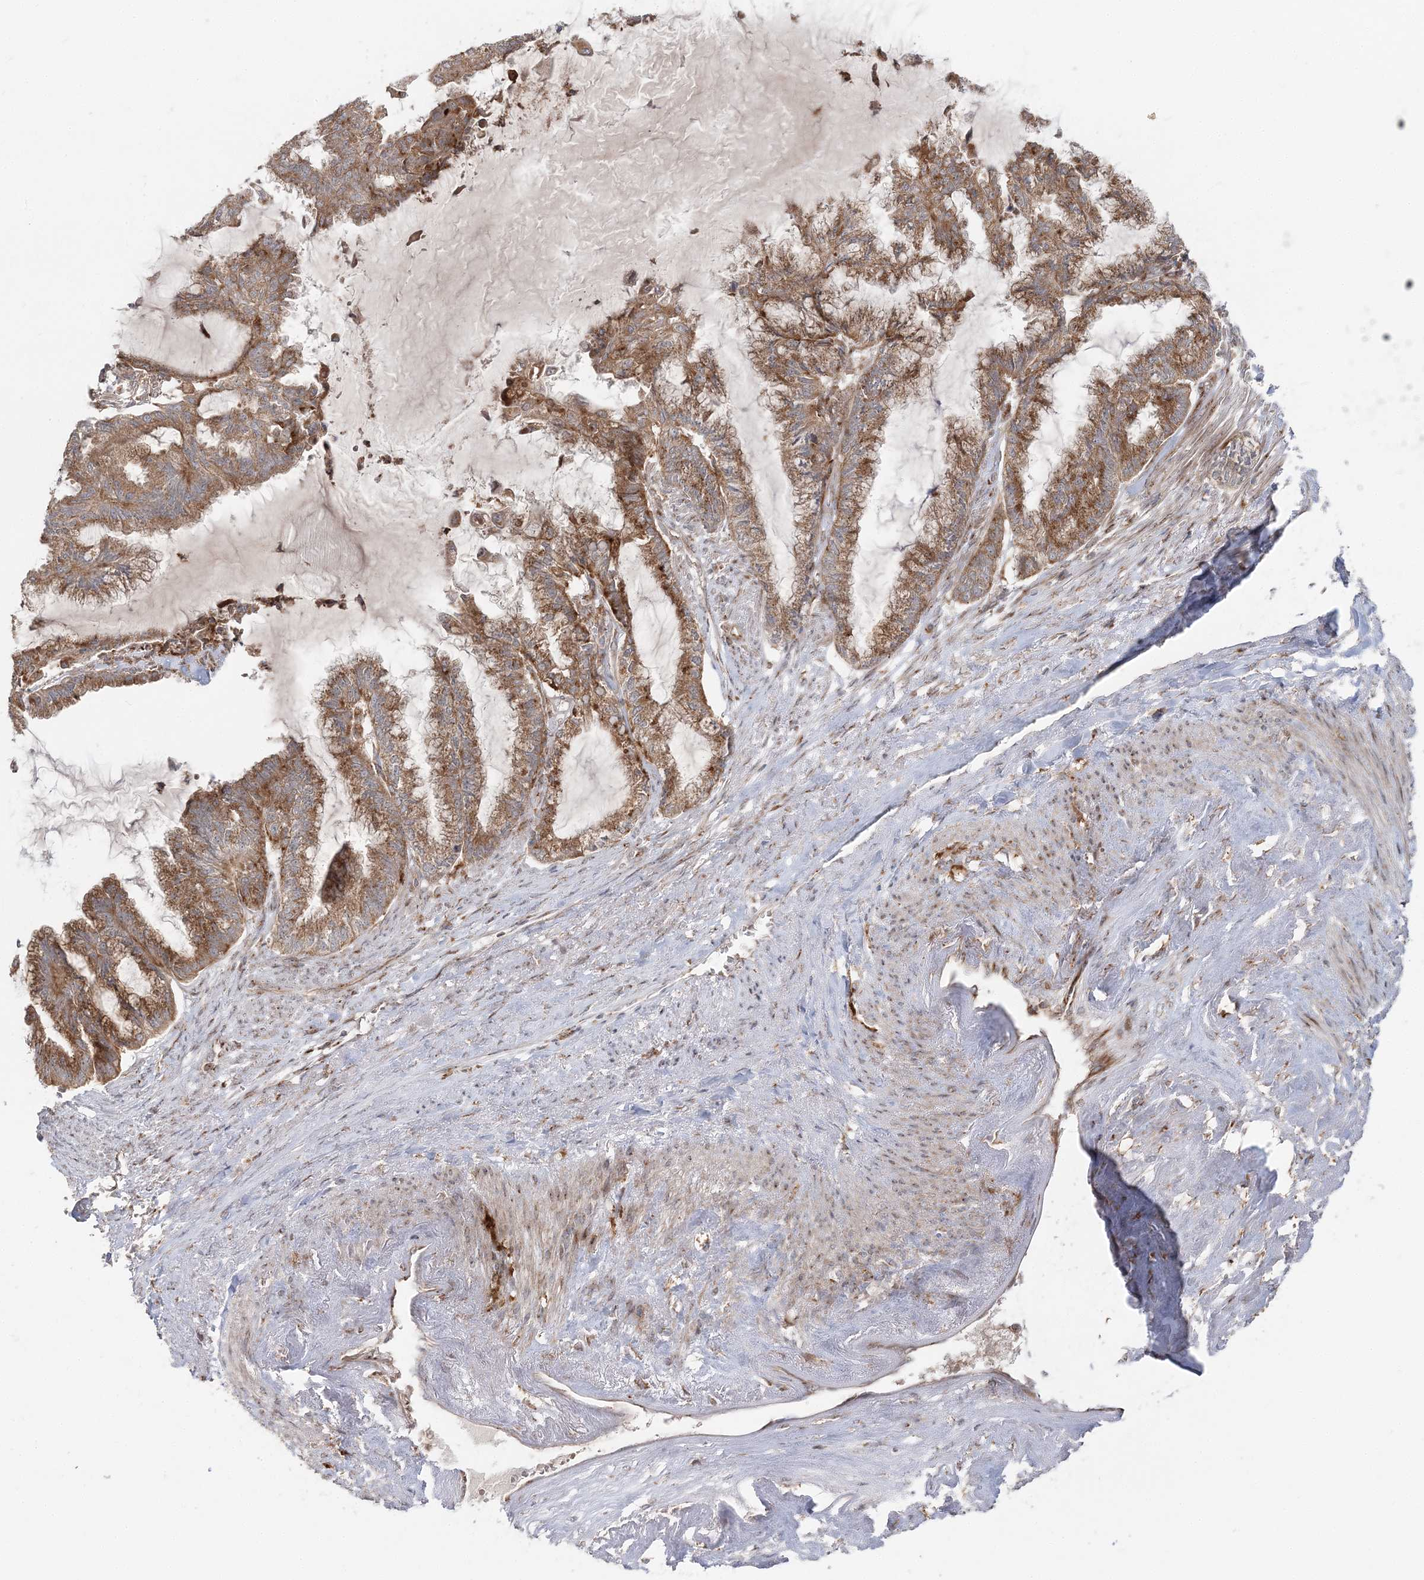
{"staining": {"intensity": "moderate", "quantity": ">75%", "location": "cytoplasmic/membranous"}, "tissue": "endometrial cancer", "cell_type": "Tumor cells", "image_type": "cancer", "snomed": [{"axis": "morphology", "description": "Adenocarcinoma, NOS"}, {"axis": "topography", "description": "Endometrium"}], "caption": "Adenocarcinoma (endometrial) stained with DAB immunohistochemistry shows medium levels of moderate cytoplasmic/membranous positivity in about >75% of tumor cells.", "gene": "ABCC3", "patient": {"sex": "female", "age": 86}}